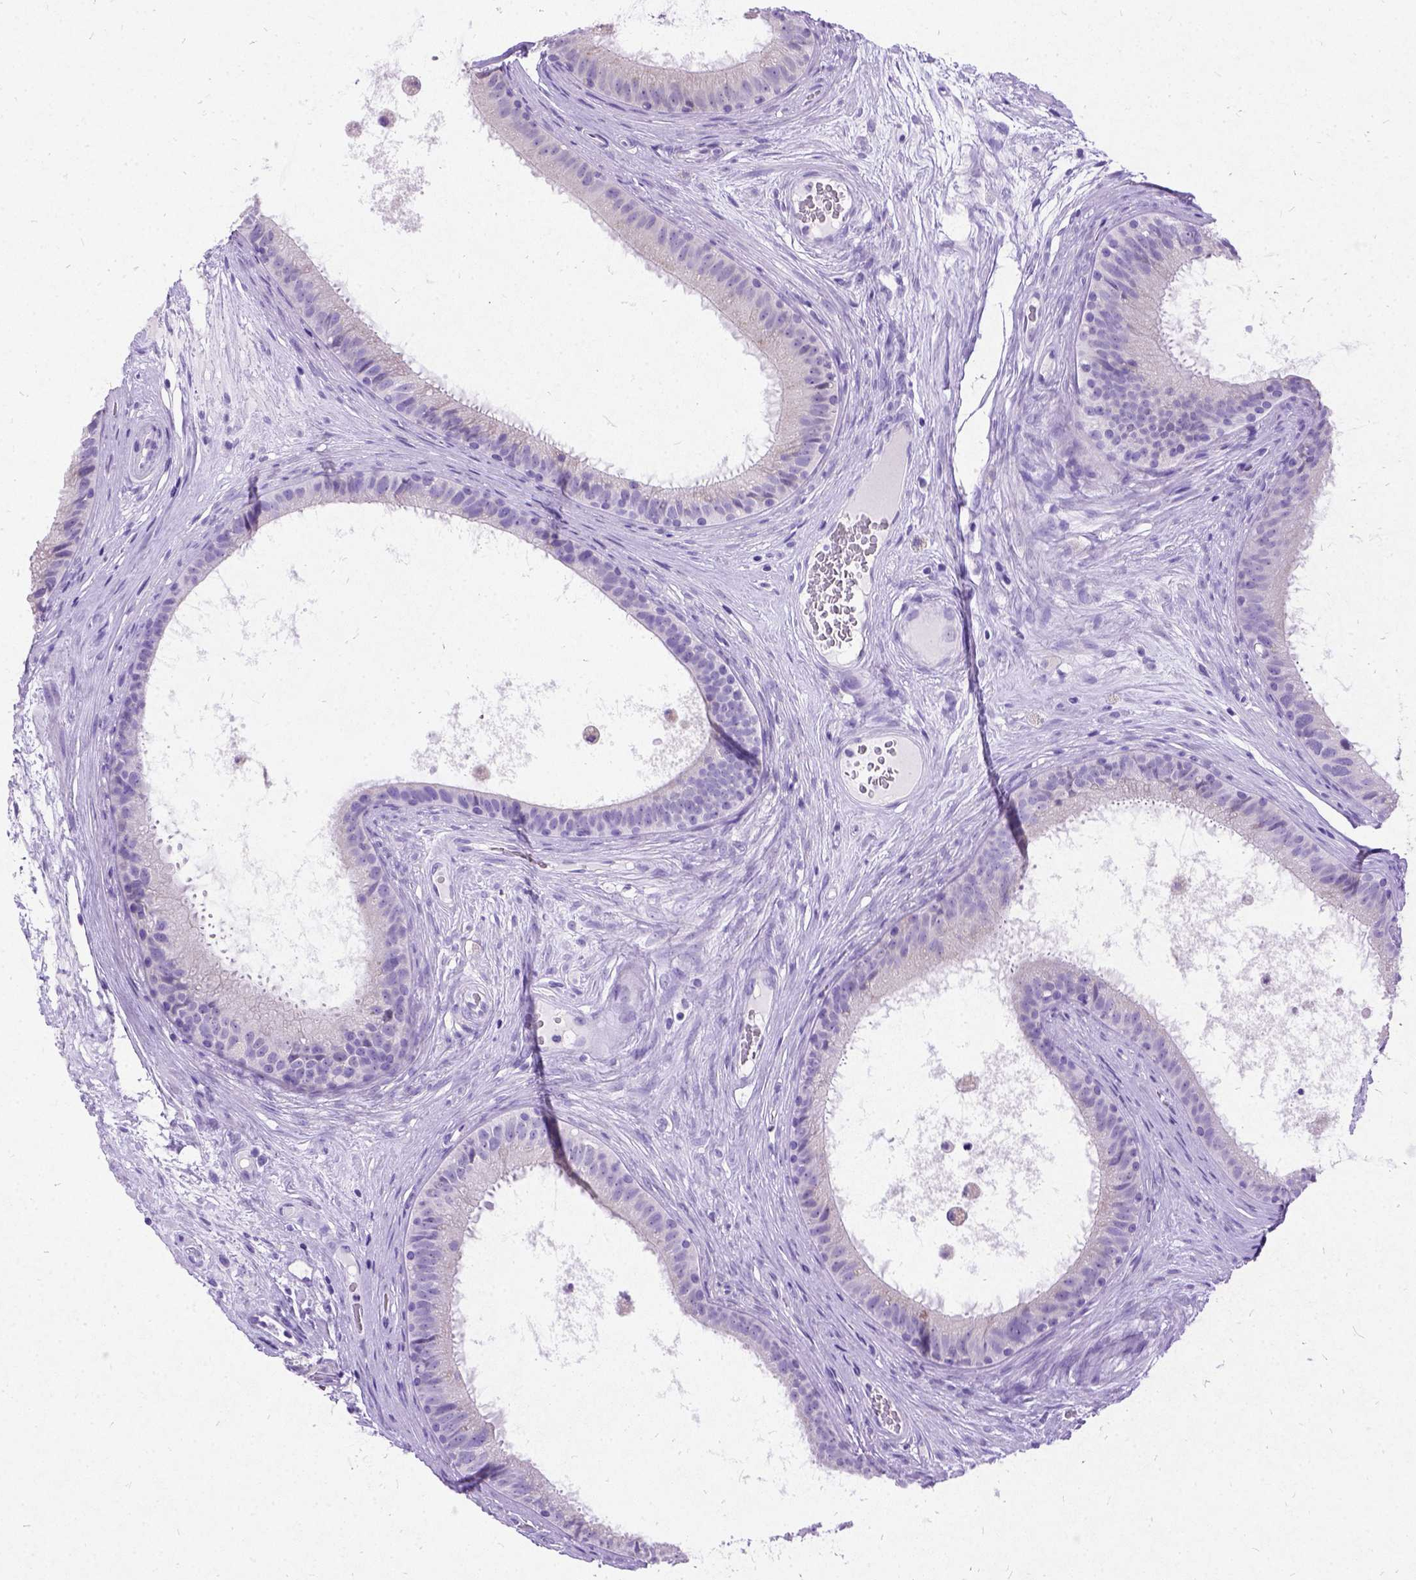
{"staining": {"intensity": "negative", "quantity": "none", "location": "none"}, "tissue": "epididymis", "cell_type": "Glandular cells", "image_type": "normal", "snomed": [{"axis": "morphology", "description": "Normal tissue, NOS"}, {"axis": "topography", "description": "Epididymis"}], "caption": "The immunohistochemistry micrograph has no significant staining in glandular cells of epididymis.", "gene": "NEUROD4", "patient": {"sex": "male", "age": 59}}